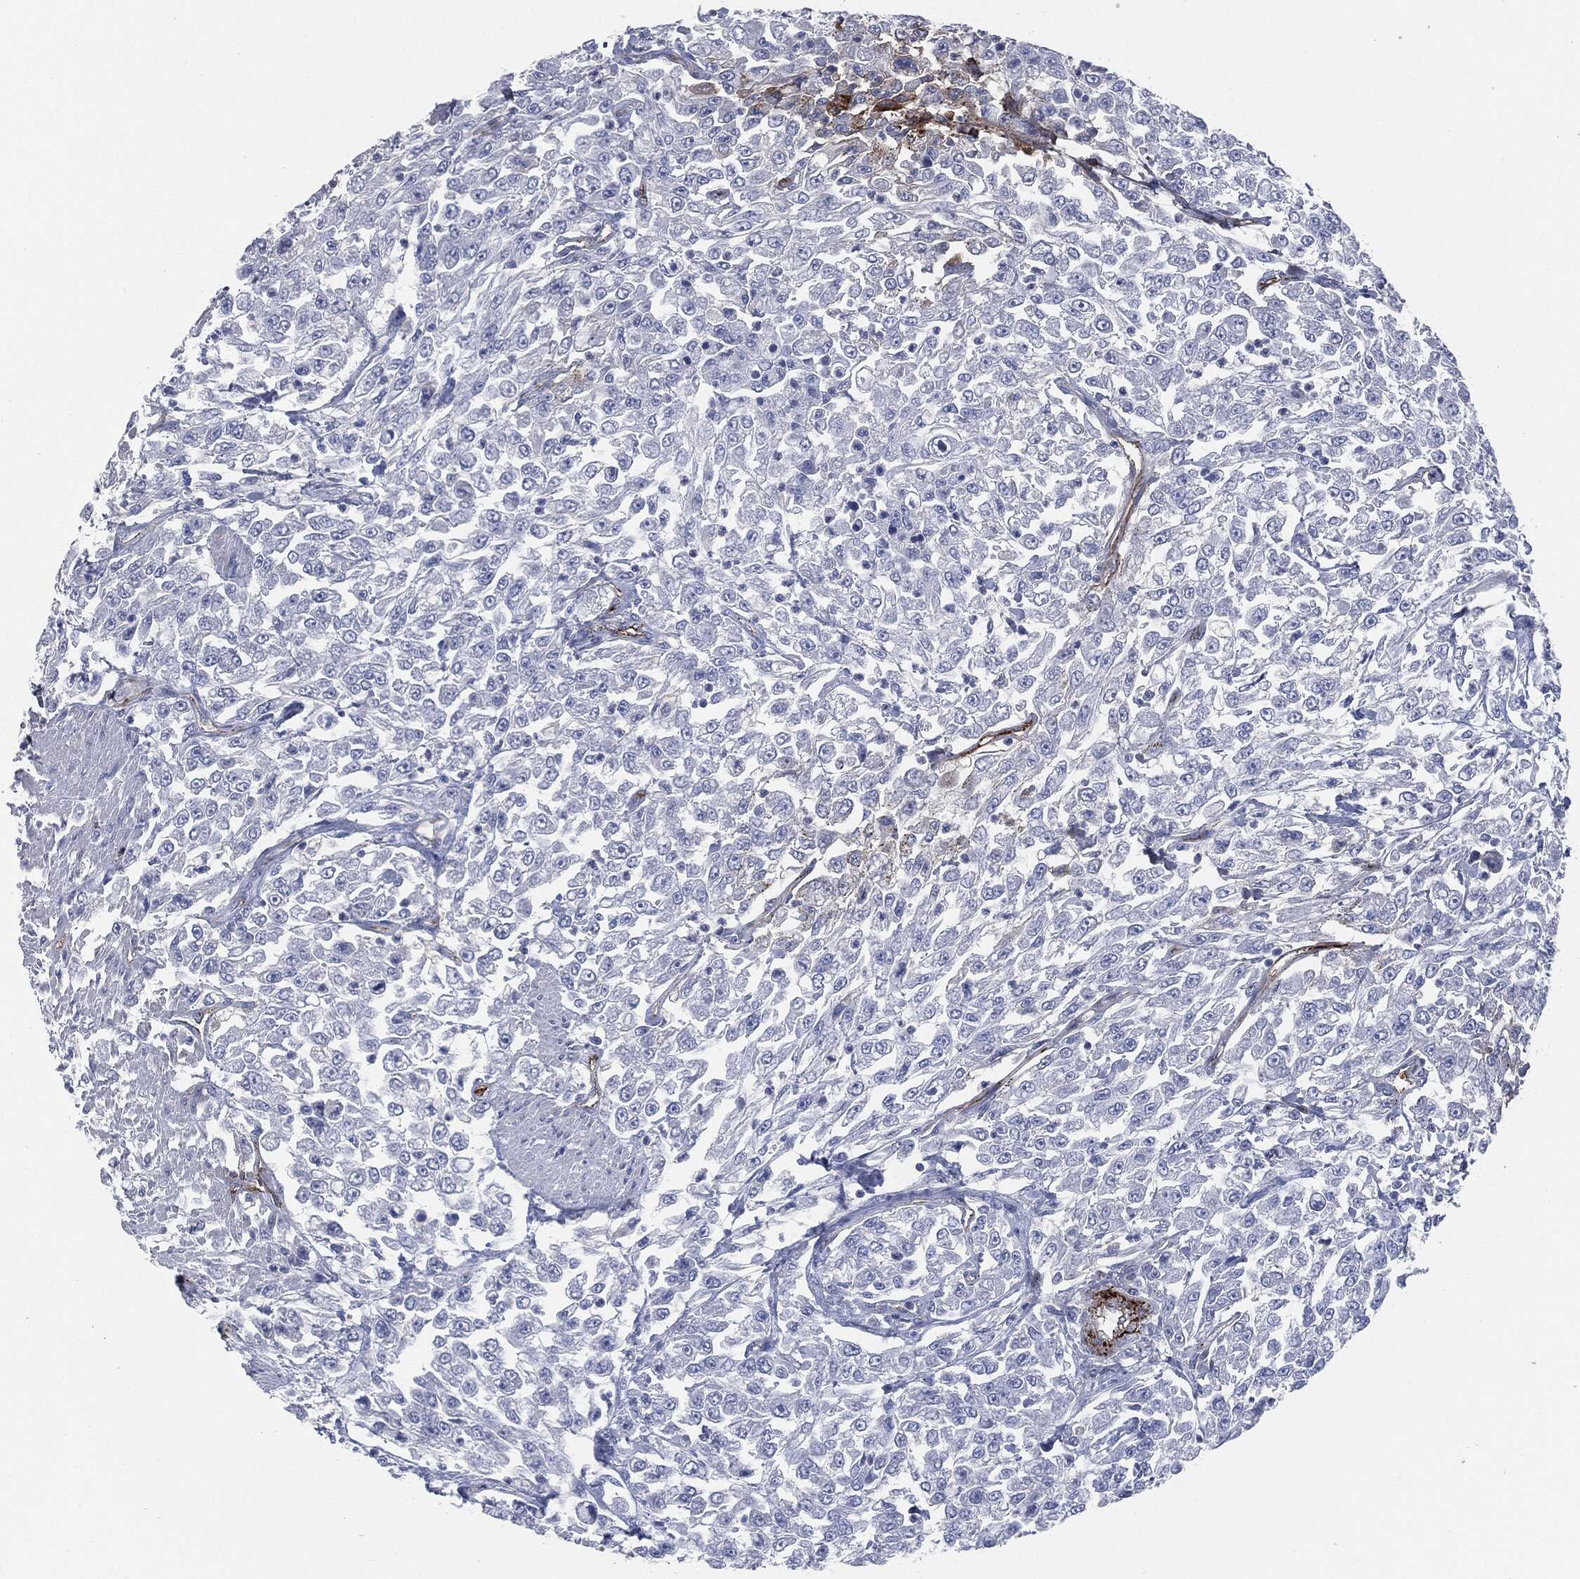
{"staining": {"intensity": "negative", "quantity": "none", "location": "none"}, "tissue": "urothelial cancer", "cell_type": "Tumor cells", "image_type": "cancer", "snomed": [{"axis": "morphology", "description": "Urothelial carcinoma, High grade"}, {"axis": "topography", "description": "Urinary bladder"}], "caption": "This is a photomicrograph of immunohistochemistry staining of urothelial cancer, which shows no expression in tumor cells.", "gene": "APOB", "patient": {"sex": "male", "age": 46}}